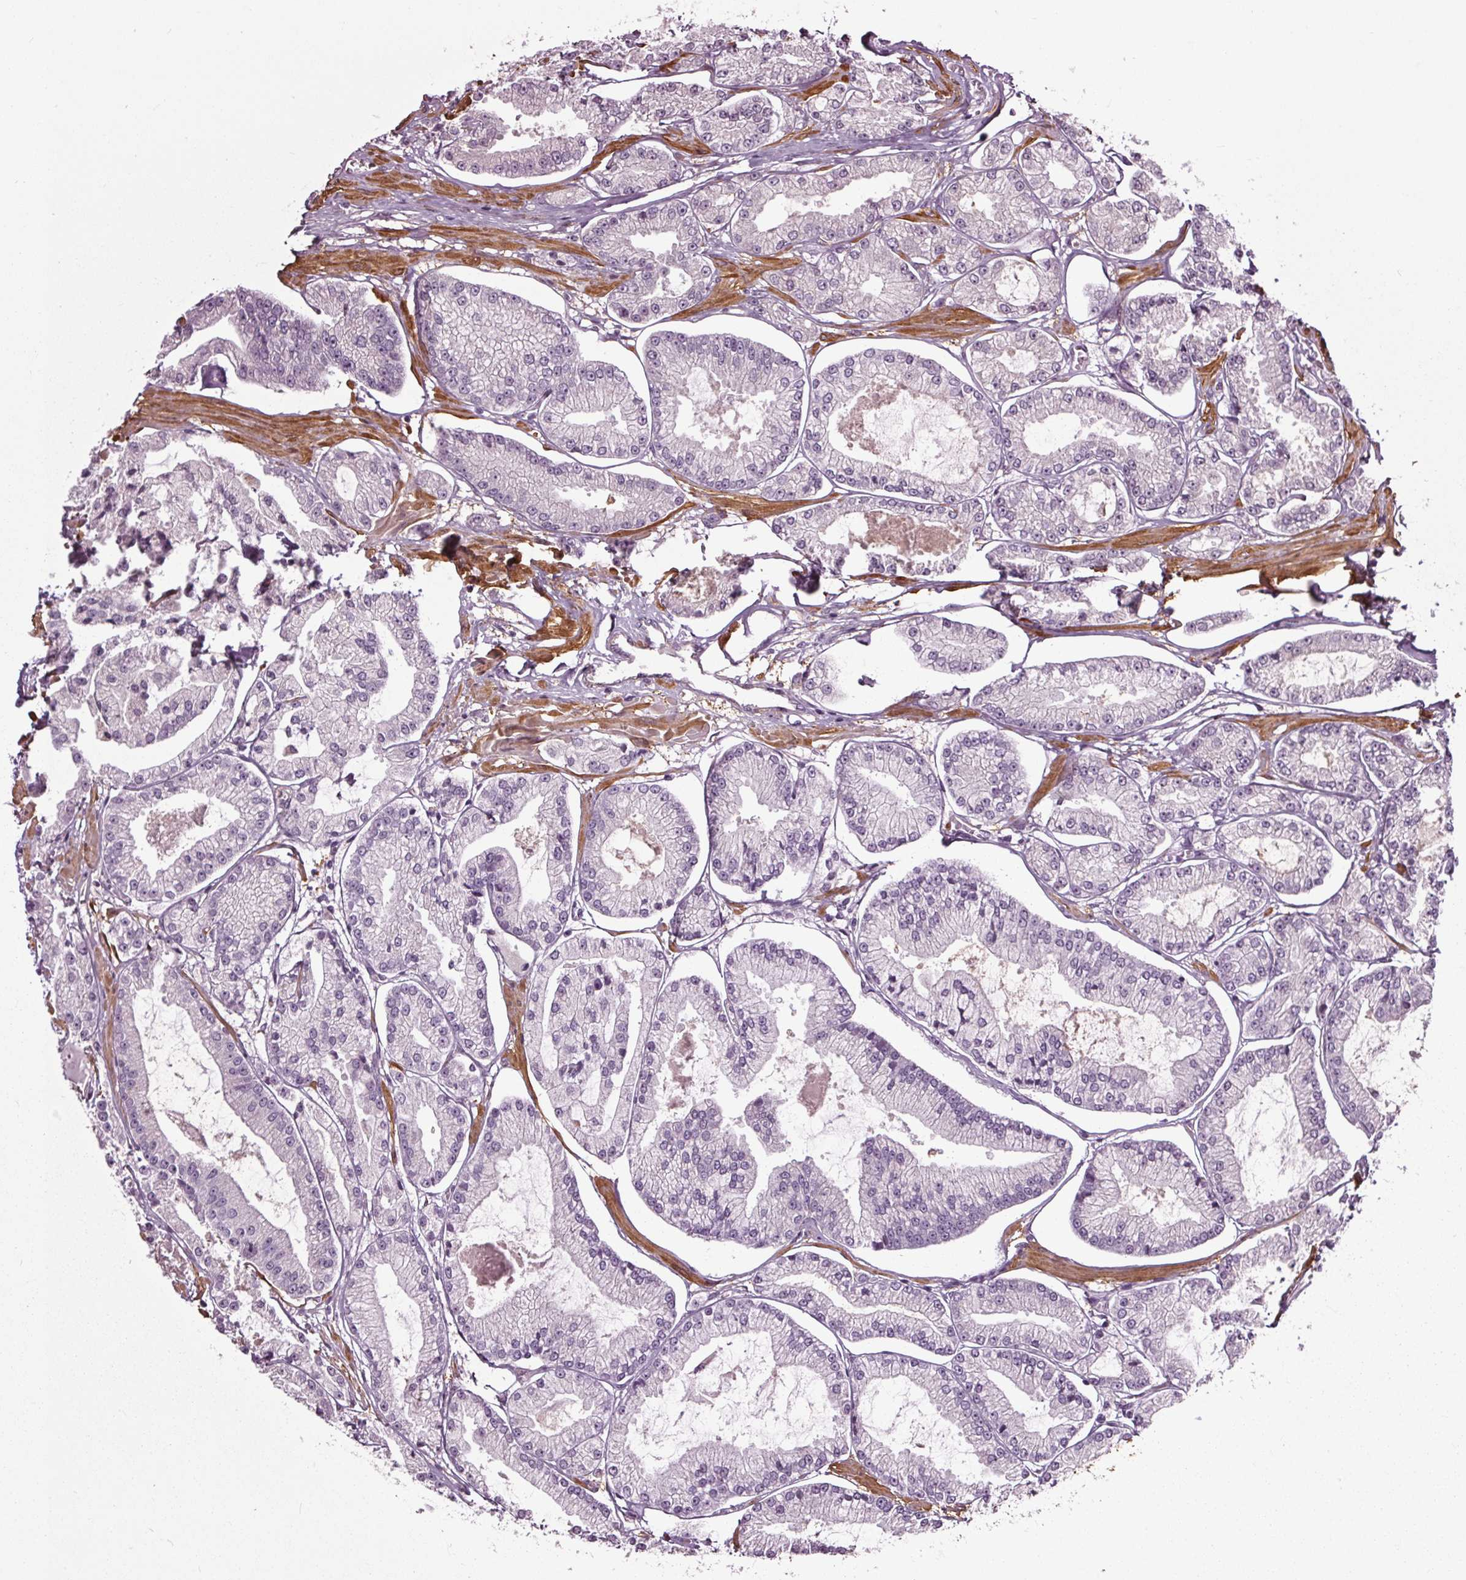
{"staining": {"intensity": "negative", "quantity": "none", "location": "none"}, "tissue": "prostate cancer", "cell_type": "Tumor cells", "image_type": "cancer", "snomed": [{"axis": "morphology", "description": "Adenocarcinoma, Low grade"}, {"axis": "topography", "description": "Prostate"}], "caption": "Histopathology image shows no protein staining in tumor cells of adenocarcinoma (low-grade) (prostate) tissue. The staining is performed using DAB brown chromogen with nuclei counter-stained in using hematoxylin.", "gene": "HAUS5", "patient": {"sex": "male", "age": 55}}